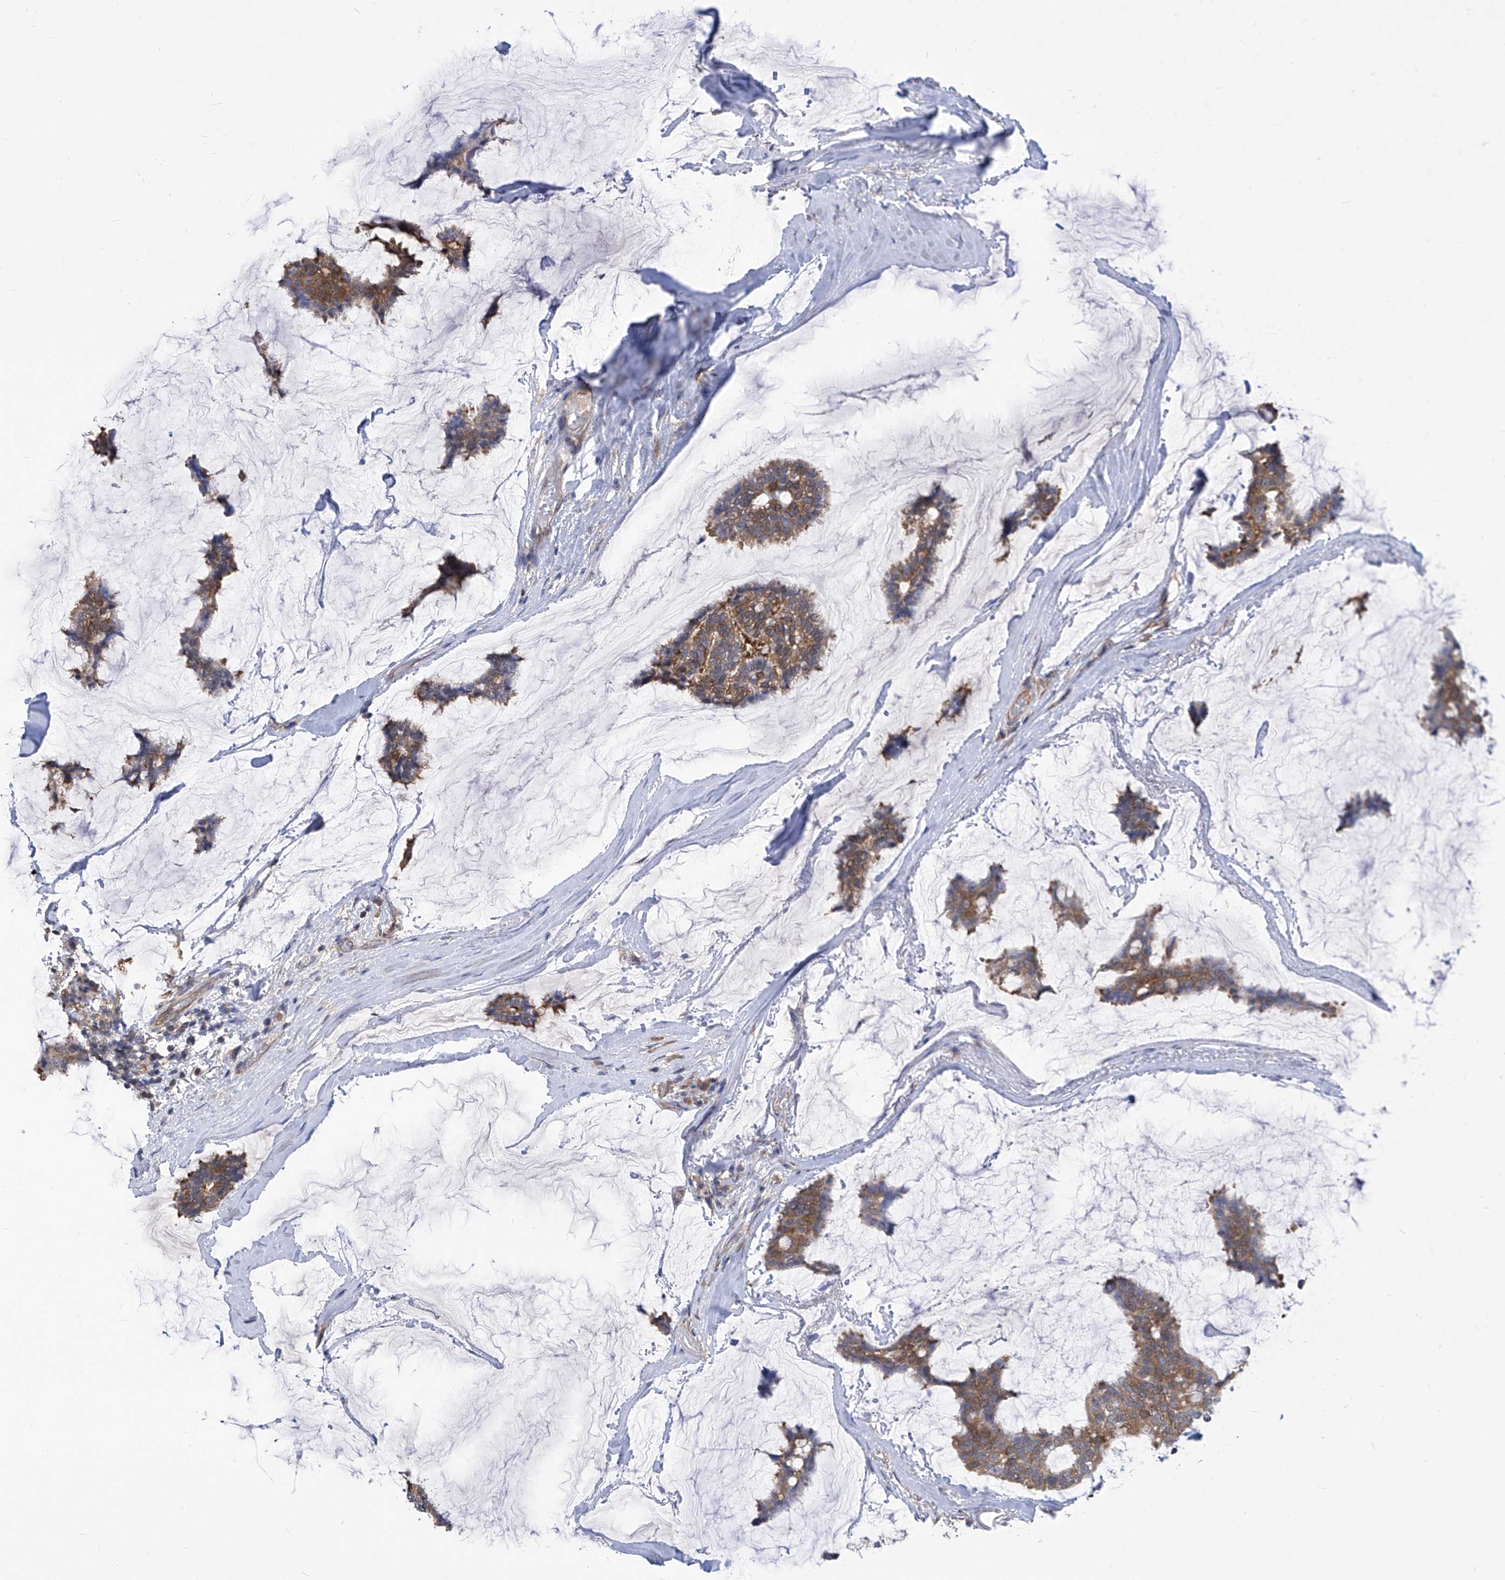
{"staining": {"intensity": "moderate", "quantity": ">75%", "location": "cytoplasmic/membranous"}, "tissue": "breast cancer", "cell_type": "Tumor cells", "image_type": "cancer", "snomed": [{"axis": "morphology", "description": "Duct carcinoma"}, {"axis": "topography", "description": "Breast"}], "caption": "An image showing moderate cytoplasmic/membranous expression in about >75% of tumor cells in breast cancer, as visualized by brown immunohistochemical staining.", "gene": "EIF3M", "patient": {"sex": "female", "age": 93}}